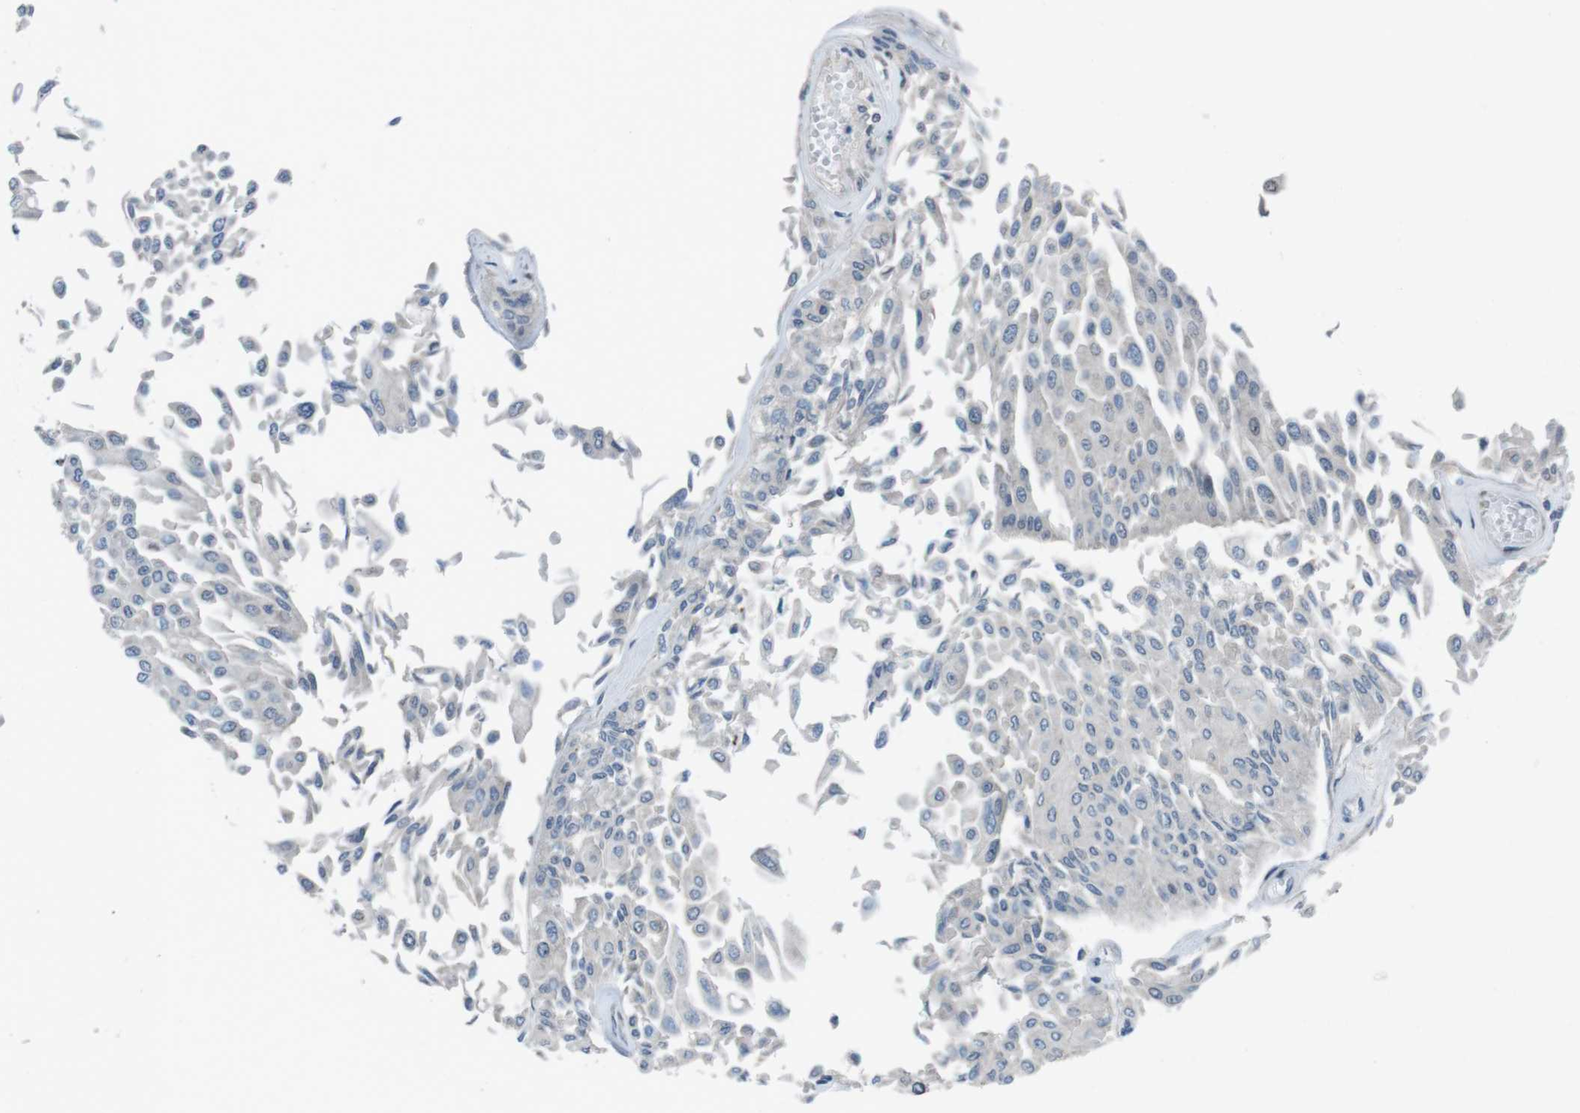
{"staining": {"intensity": "negative", "quantity": "none", "location": "none"}, "tissue": "urothelial cancer", "cell_type": "Tumor cells", "image_type": "cancer", "snomed": [{"axis": "morphology", "description": "Urothelial carcinoma, Low grade"}, {"axis": "topography", "description": "Urinary bladder"}], "caption": "An immunohistochemistry photomicrograph of urothelial carcinoma (low-grade) is shown. There is no staining in tumor cells of urothelial carcinoma (low-grade).", "gene": "PBRM1", "patient": {"sex": "male", "age": 67}}